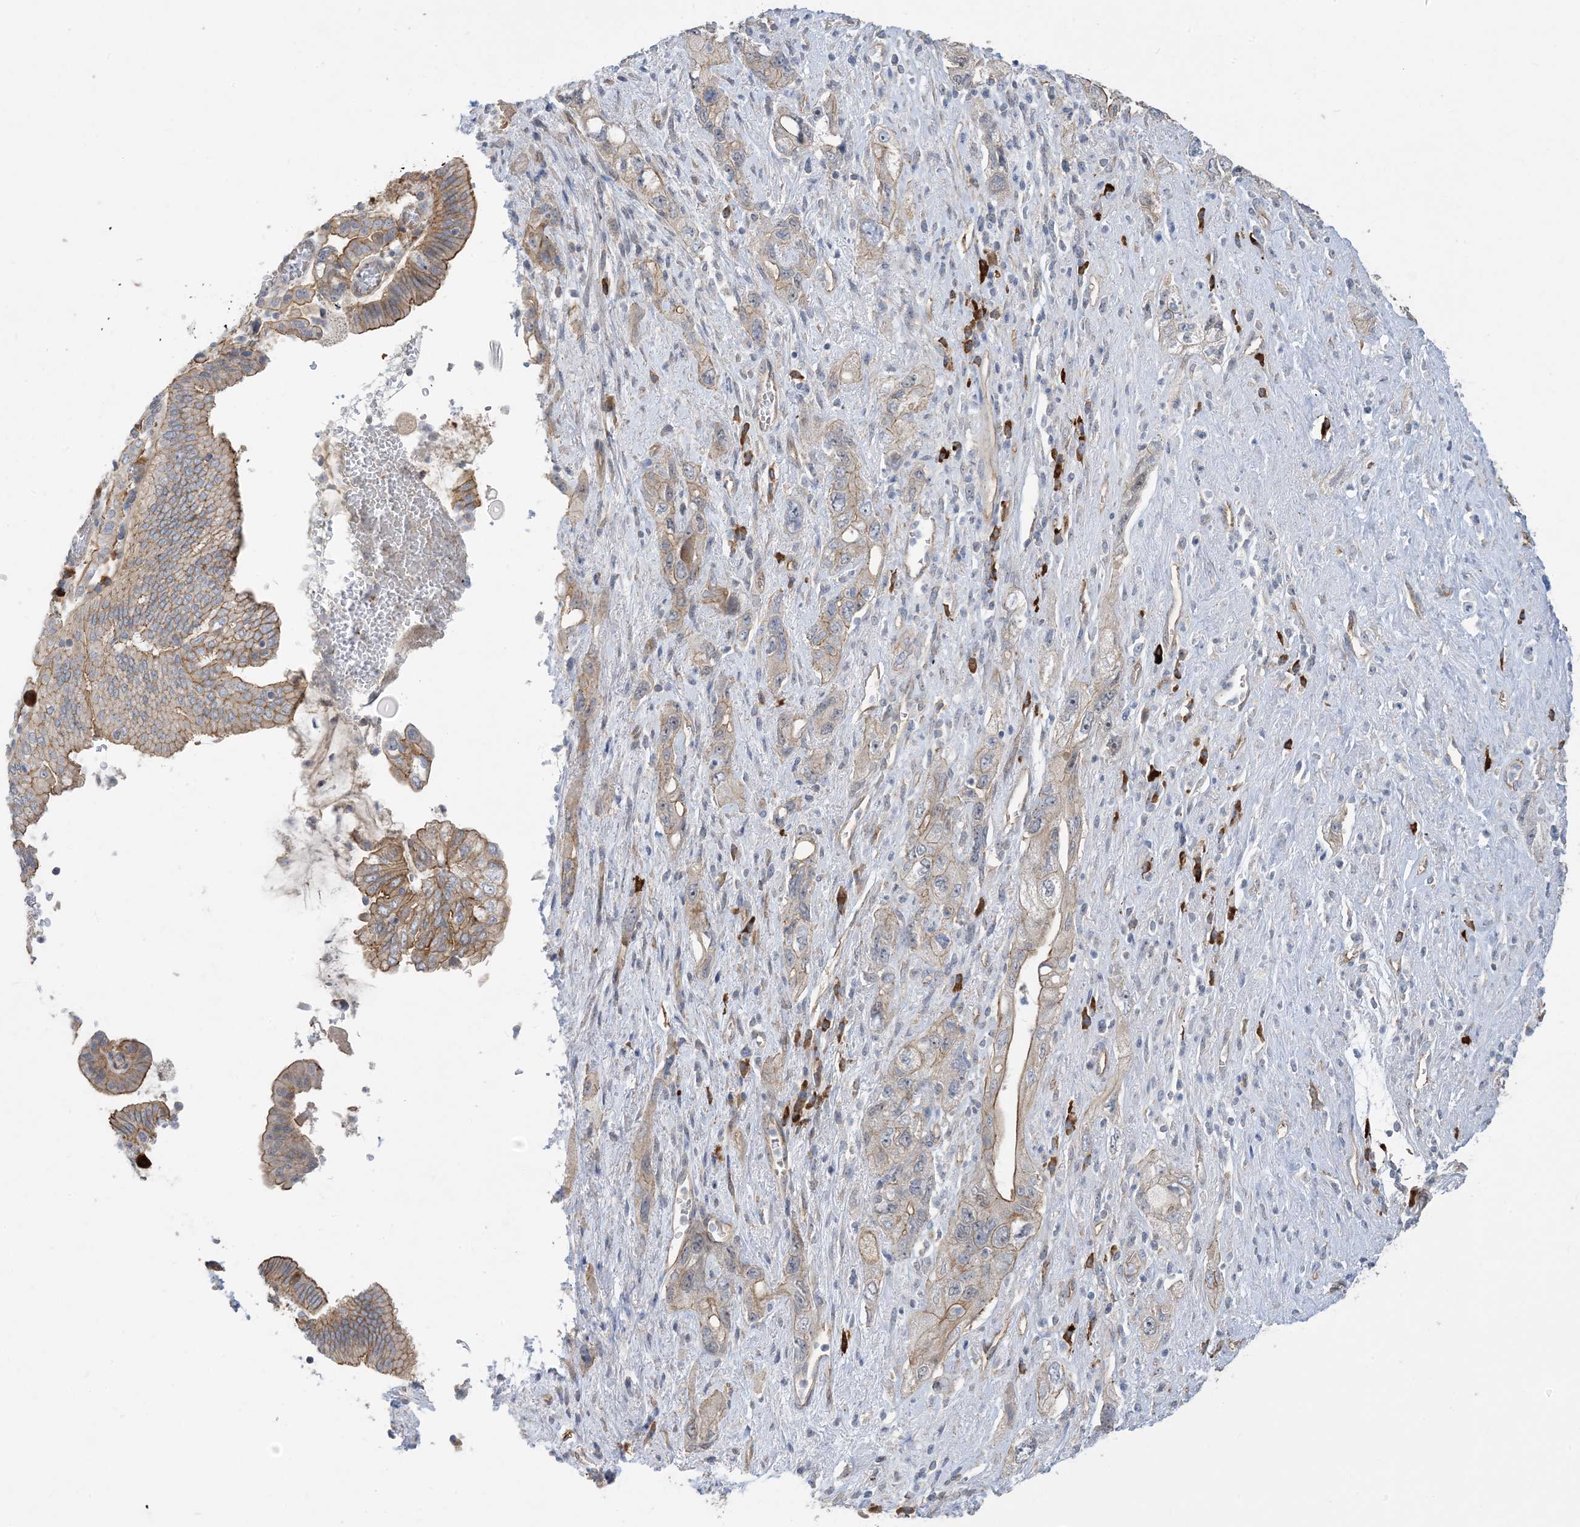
{"staining": {"intensity": "moderate", "quantity": ">75%", "location": "cytoplasmic/membranous"}, "tissue": "pancreatic cancer", "cell_type": "Tumor cells", "image_type": "cancer", "snomed": [{"axis": "morphology", "description": "Adenocarcinoma, NOS"}, {"axis": "topography", "description": "Pancreas"}], "caption": "Moderate cytoplasmic/membranous staining is appreciated in approximately >75% of tumor cells in pancreatic cancer (adenocarcinoma). The staining is performed using DAB (3,3'-diaminobenzidine) brown chromogen to label protein expression. The nuclei are counter-stained blue using hematoxylin.", "gene": "AOC1", "patient": {"sex": "female", "age": 73}}